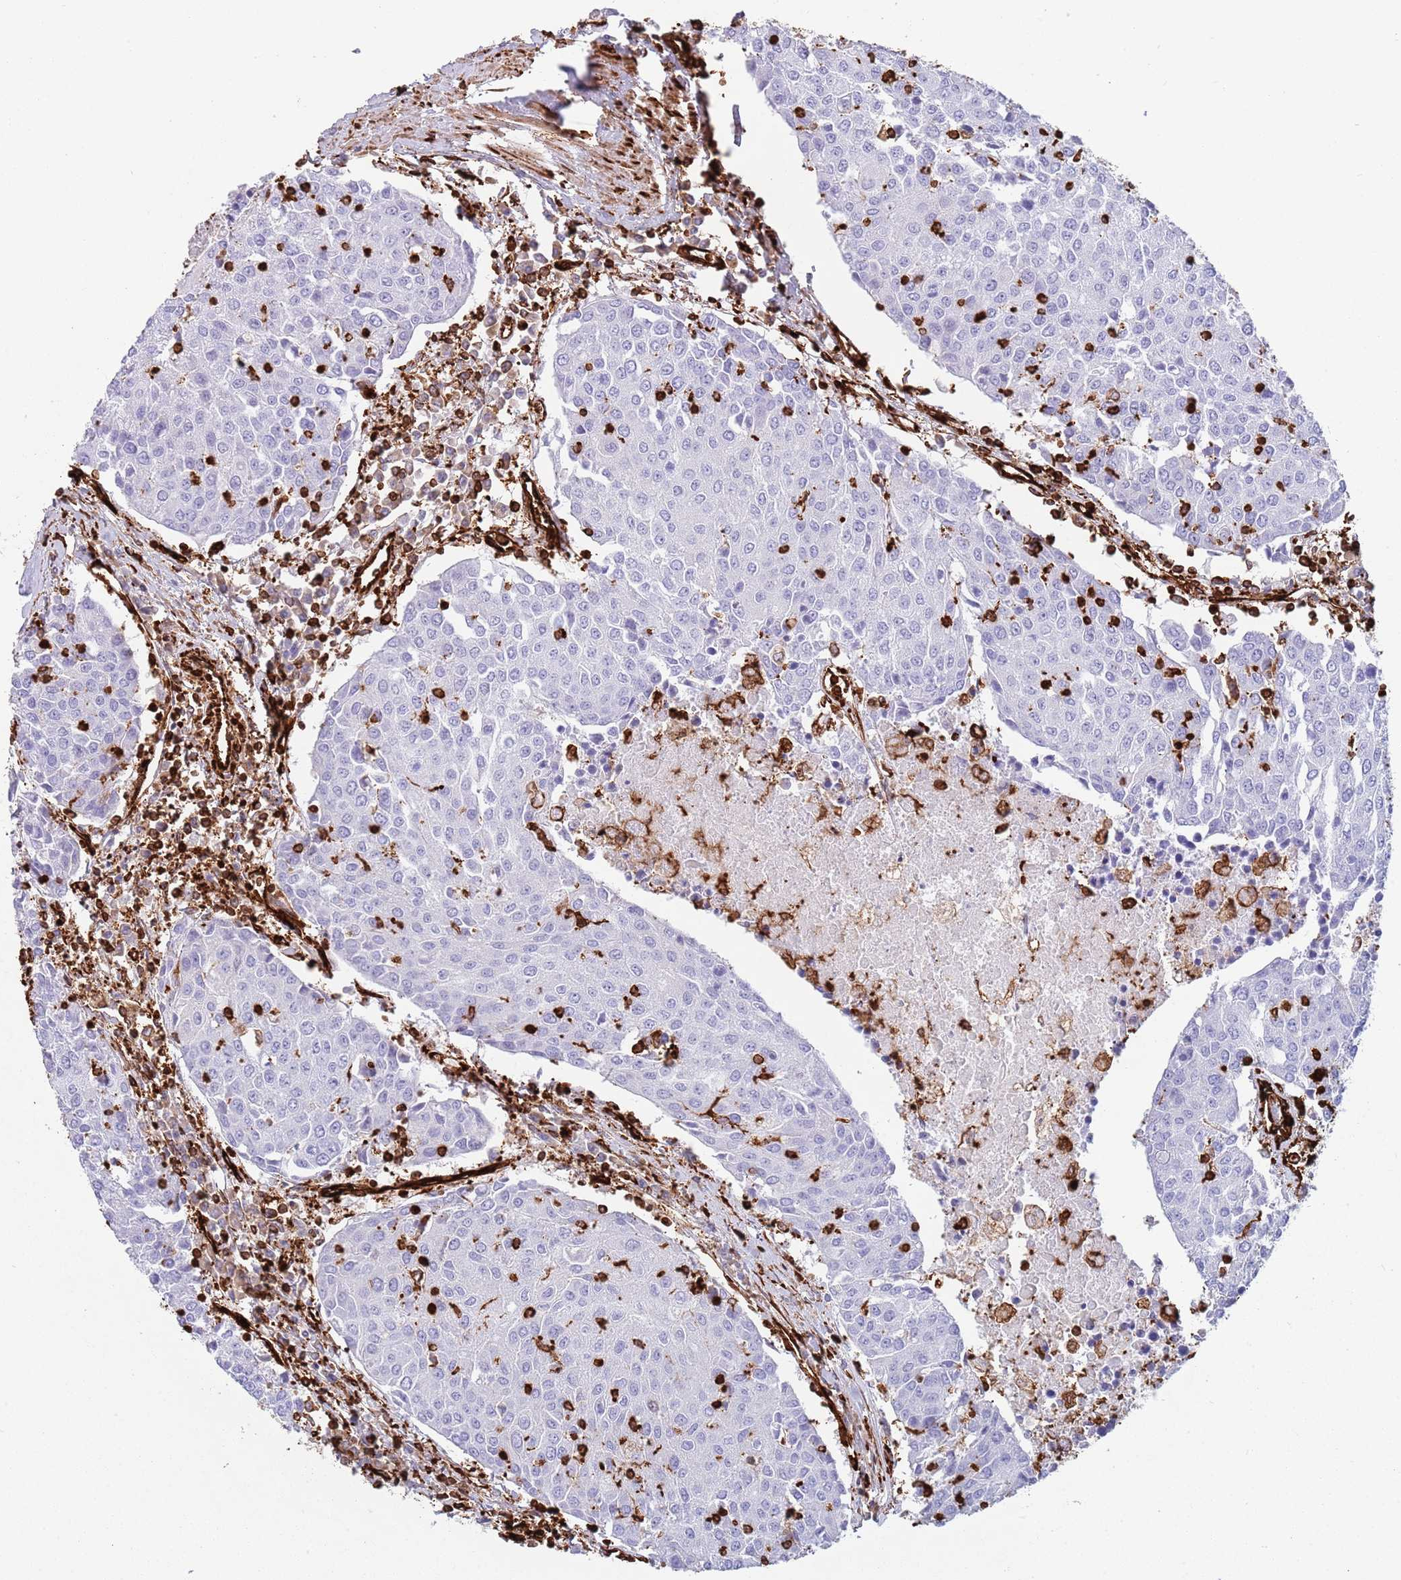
{"staining": {"intensity": "negative", "quantity": "none", "location": "none"}, "tissue": "urothelial cancer", "cell_type": "Tumor cells", "image_type": "cancer", "snomed": [{"axis": "morphology", "description": "Urothelial carcinoma, High grade"}, {"axis": "topography", "description": "Urinary bladder"}], "caption": "Photomicrograph shows no significant protein positivity in tumor cells of urothelial cancer.", "gene": "KBTBD7", "patient": {"sex": "female", "age": 85}}